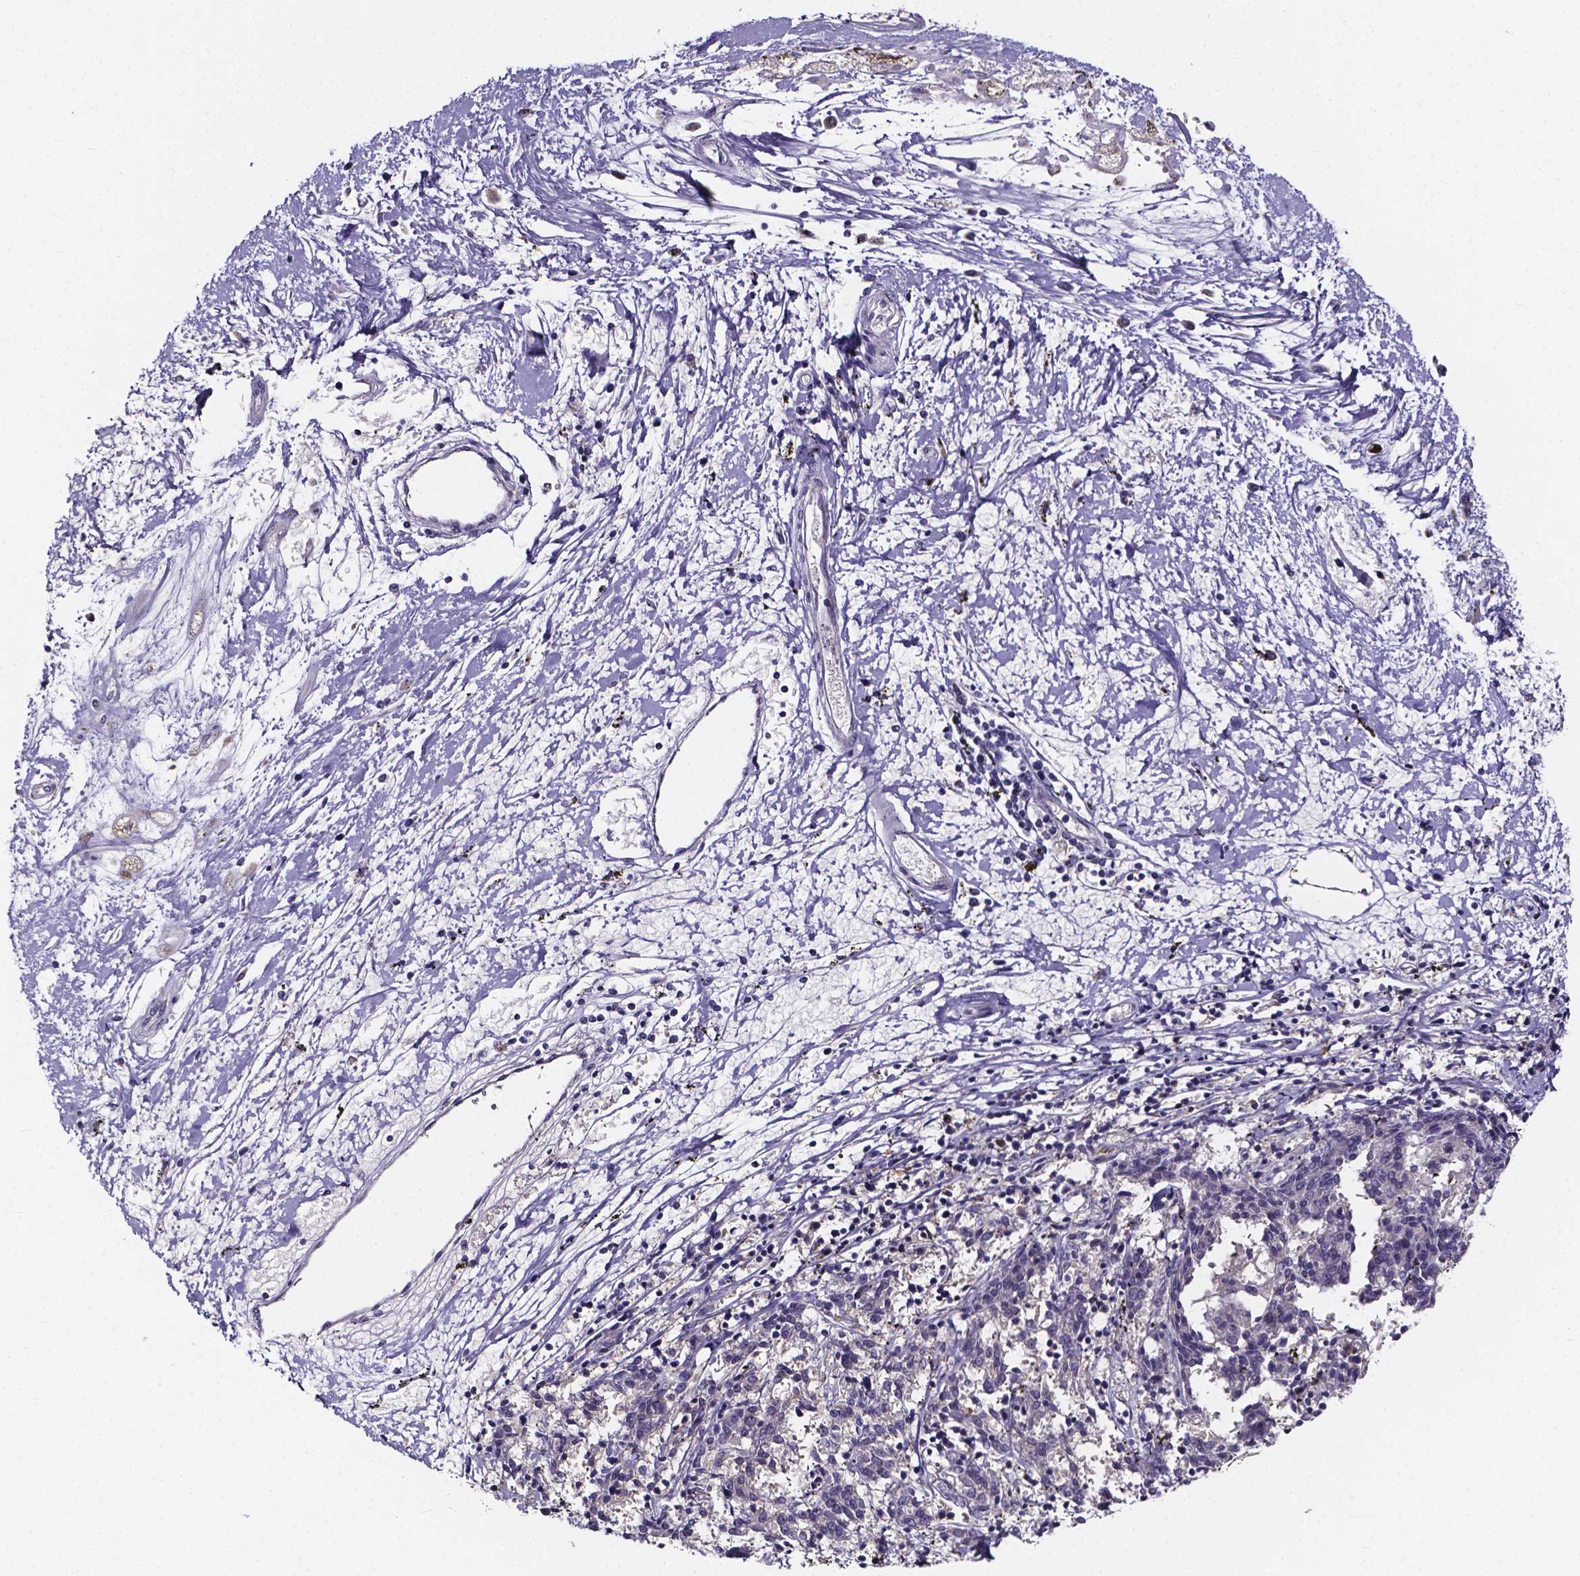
{"staining": {"intensity": "negative", "quantity": "none", "location": "none"}, "tissue": "melanoma", "cell_type": "Tumor cells", "image_type": "cancer", "snomed": [{"axis": "morphology", "description": "Malignant melanoma, NOS"}, {"axis": "topography", "description": "Skin"}], "caption": "DAB (3,3'-diaminobenzidine) immunohistochemical staining of human melanoma exhibits no significant expression in tumor cells. (DAB immunohistochemistry (IHC) with hematoxylin counter stain).", "gene": "SPOCD1", "patient": {"sex": "female", "age": 72}}